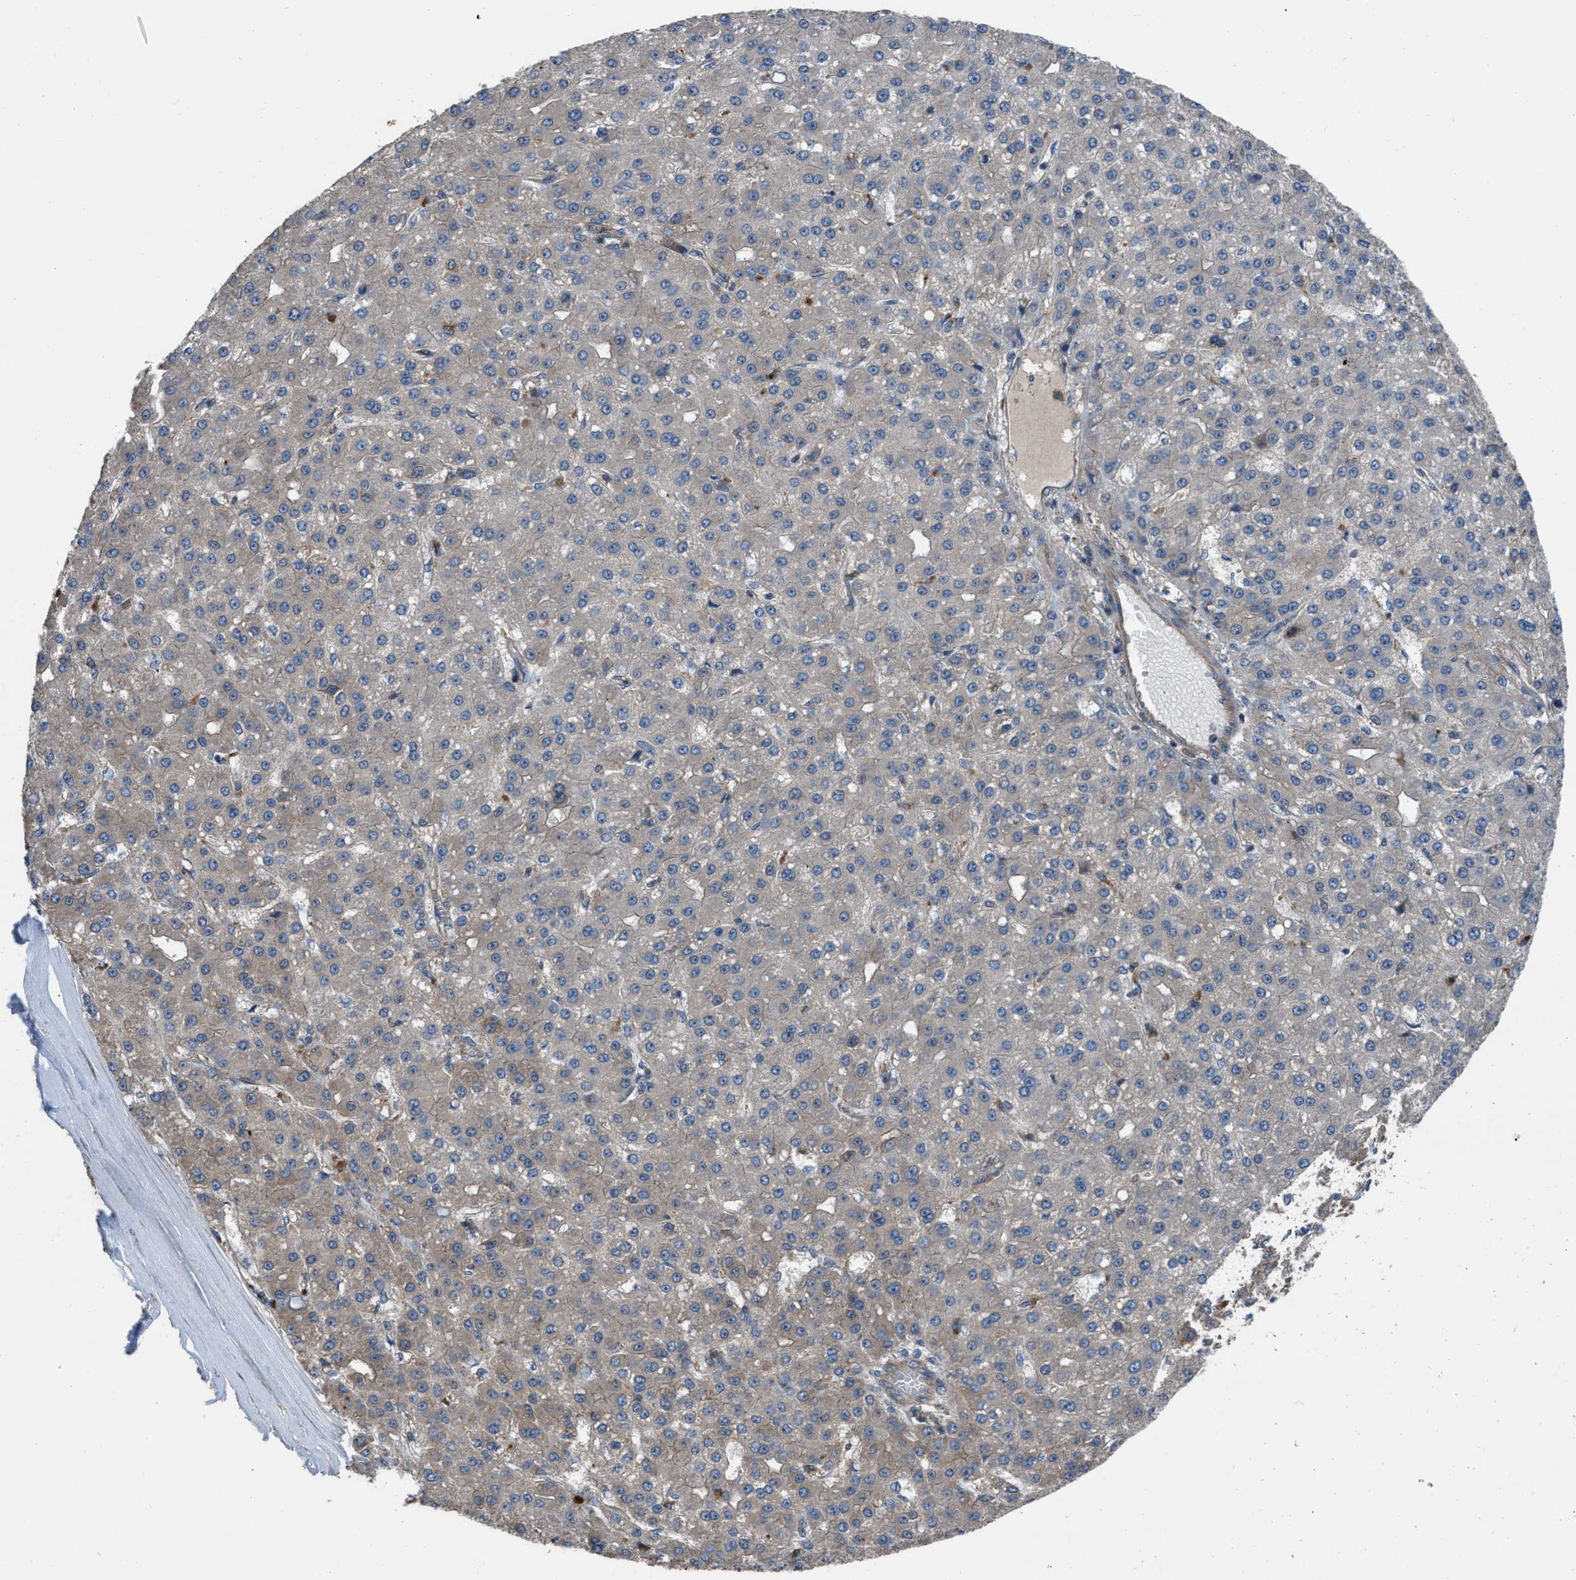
{"staining": {"intensity": "weak", "quantity": "<25%", "location": "cytoplasmic/membranous"}, "tissue": "liver cancer", "cell_type": "Tumor cells", "image_type": "cancer", "snomed": [{"axis": "morphology", "description": "Carcinoma, Hepatocellular, NOS"}, {"axis": "topography", "description": "Liver"}], "caption": "Histopathology image shows no significant protein staining in tumor cells of liver cancer (hepatocellular carcinoma).", "gene": "USP25", "patient": {"sex": "male", "age": 67}}